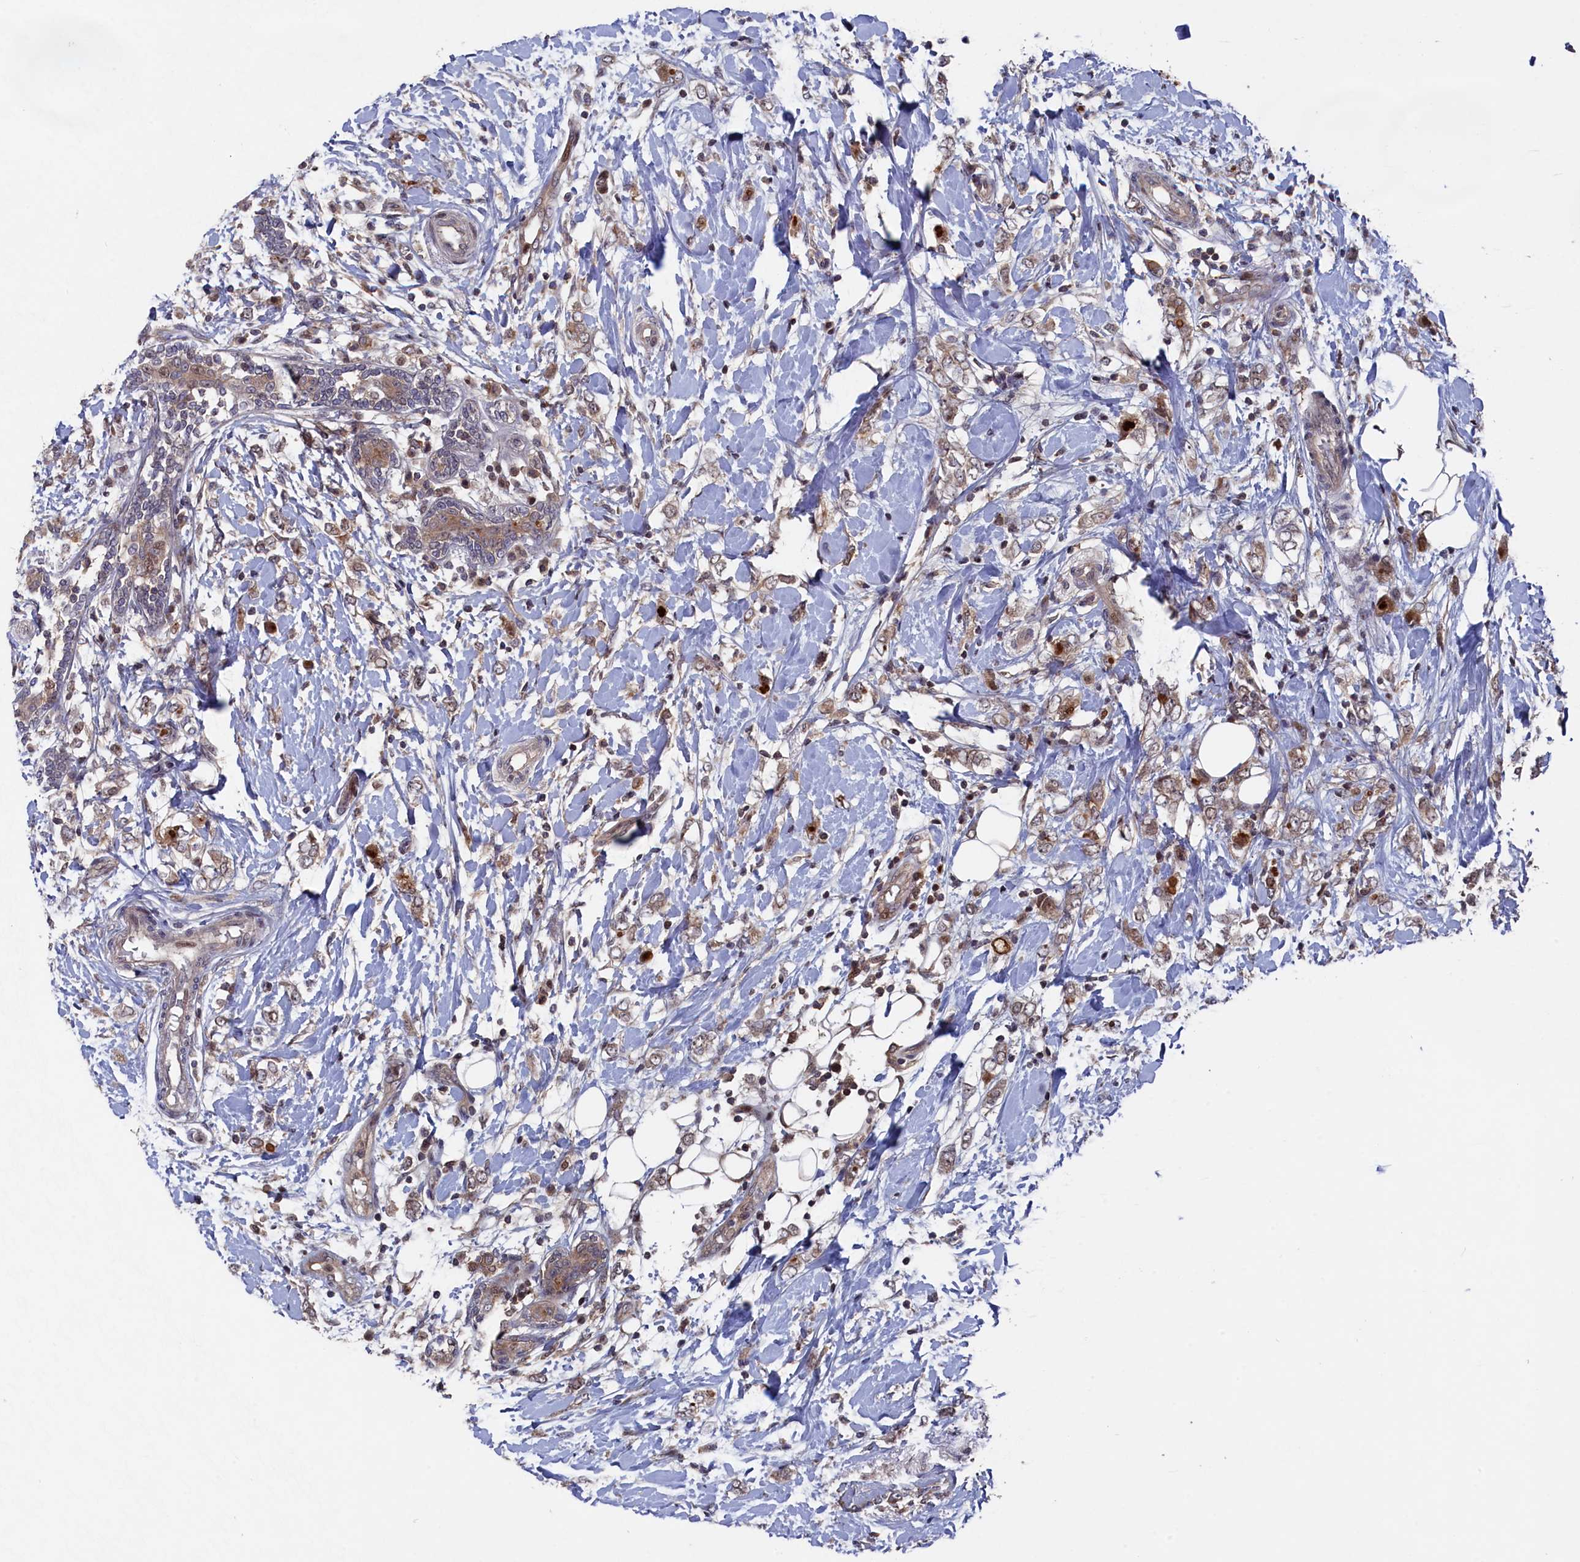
{"staining": {"intensity": "weak", "quantity": ">75%", "location": "cytoplasmic/membranous"}, "tissue": "breast cancer", "cell_type": "Tumor cells", "image_type": "cancer", "snomed": [{"axis": "morphology", "description": "Normal tissue, NOS"}, {"axis": "morphology", "description": "Lobular carcinoma"}, {"axis": "topography", "description": "Breast"}], "caption": "This photomicrograph demonstrates breast cancer stained with IHC to label a protein in brown. The cytoplasmic/membranous of tumor cells show weak positivity for the protein. Nuclei are counter-stained blue.", "gene": "TMC5", "patient": {"sex": "female", "age": 47}}